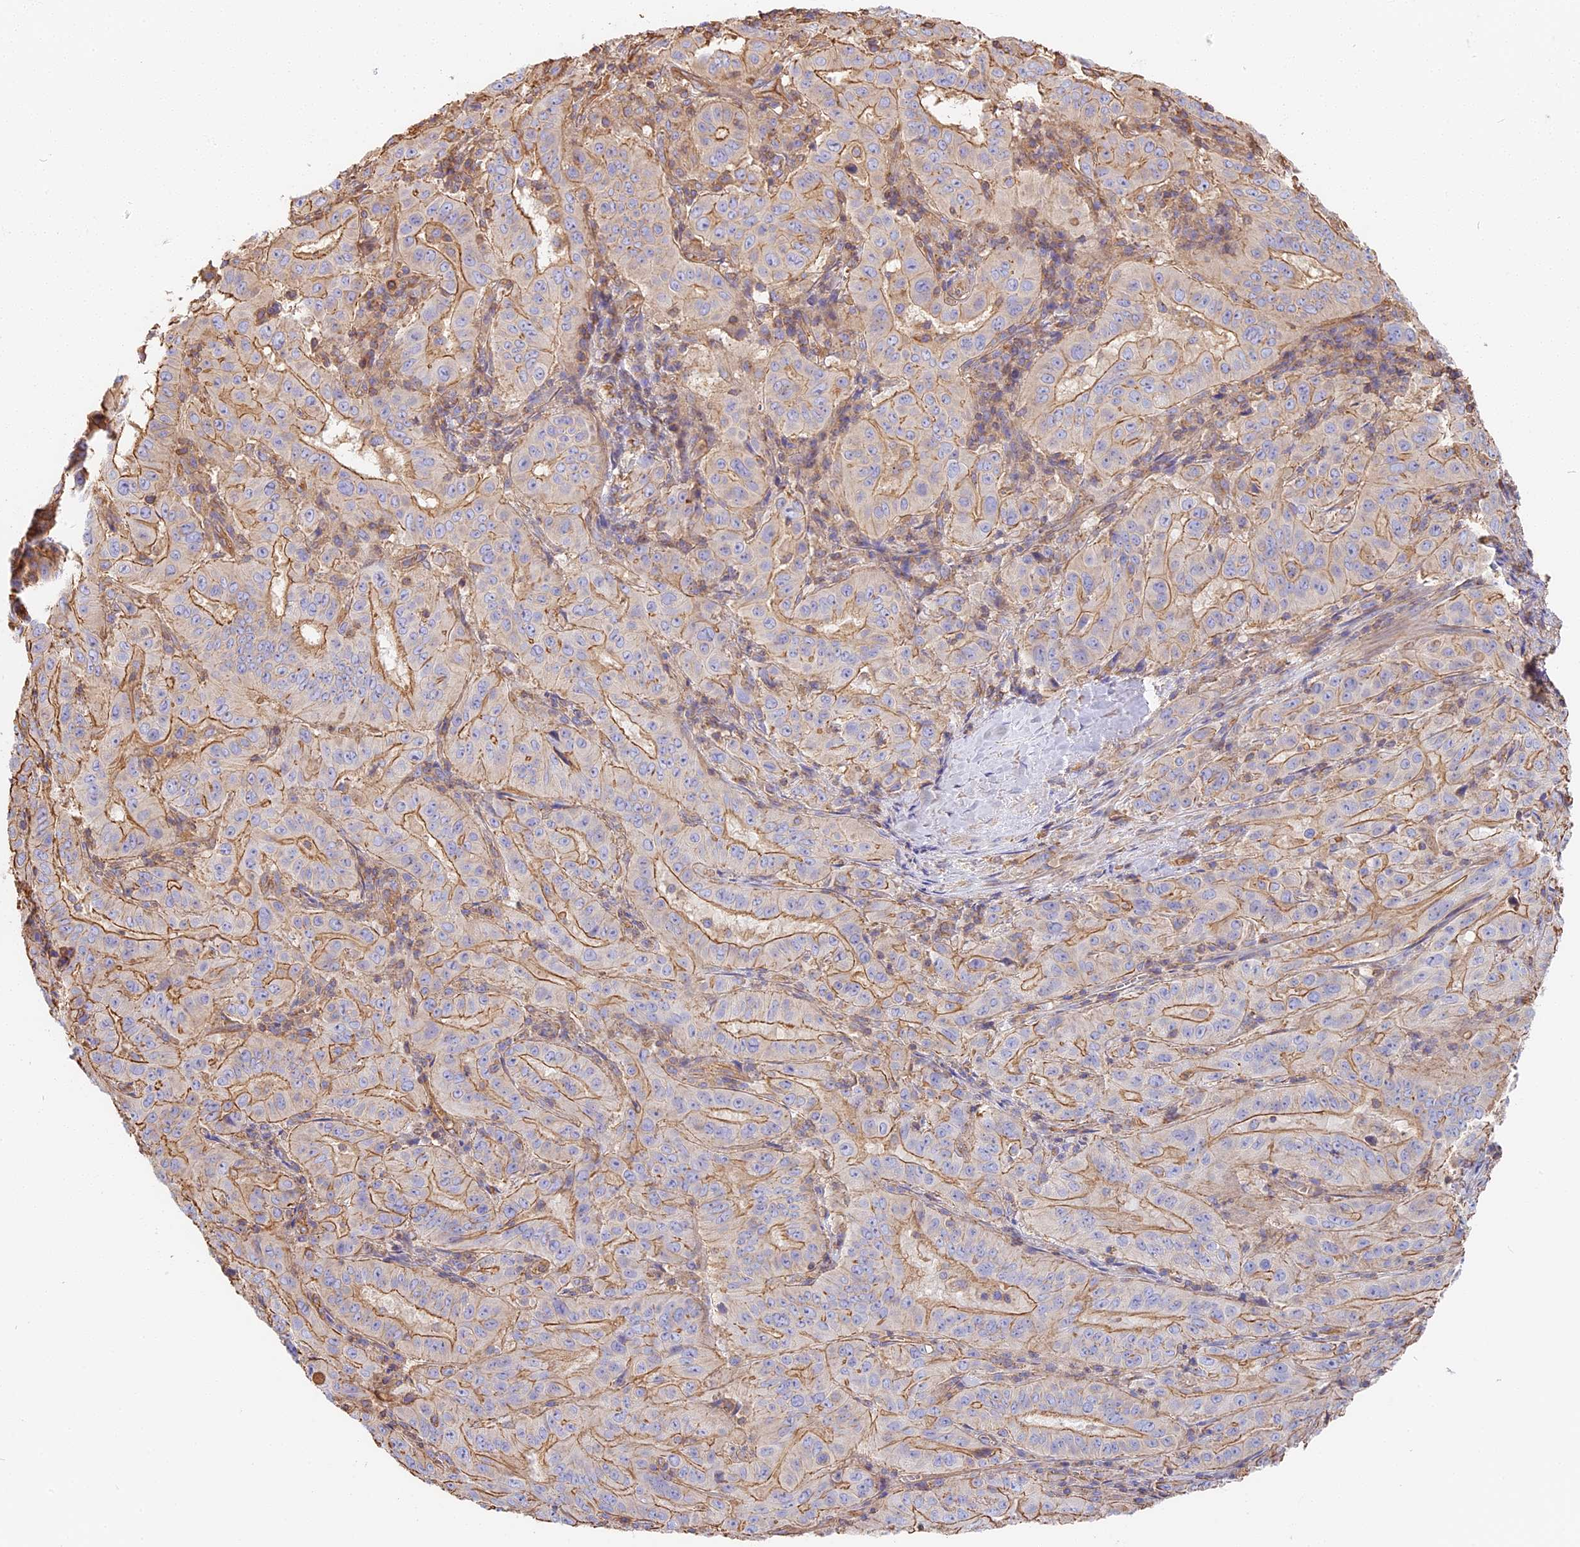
{"staining": {"intensity": "moderate", "quantity": "25%-75%", "location": "cytoplasmic/membranous"}, "tissue": "pancreatic cancer", "cell_type": "Tumor cells", "image_type": "cancer", "snomed": [{"axis": "morphology", "description": "Adenocarcinoma, NOS"}, {"axis": "topography", "description": "Pancreas"}], "caption": "Pancreatic cancer (adenocarcinoma) tissue displays moderate cytoplasmic/membranous positivity in approximately 25%-75% of tumor cells", "gene": "VPS18", "patient": {"sex": "male", "age": 63}}